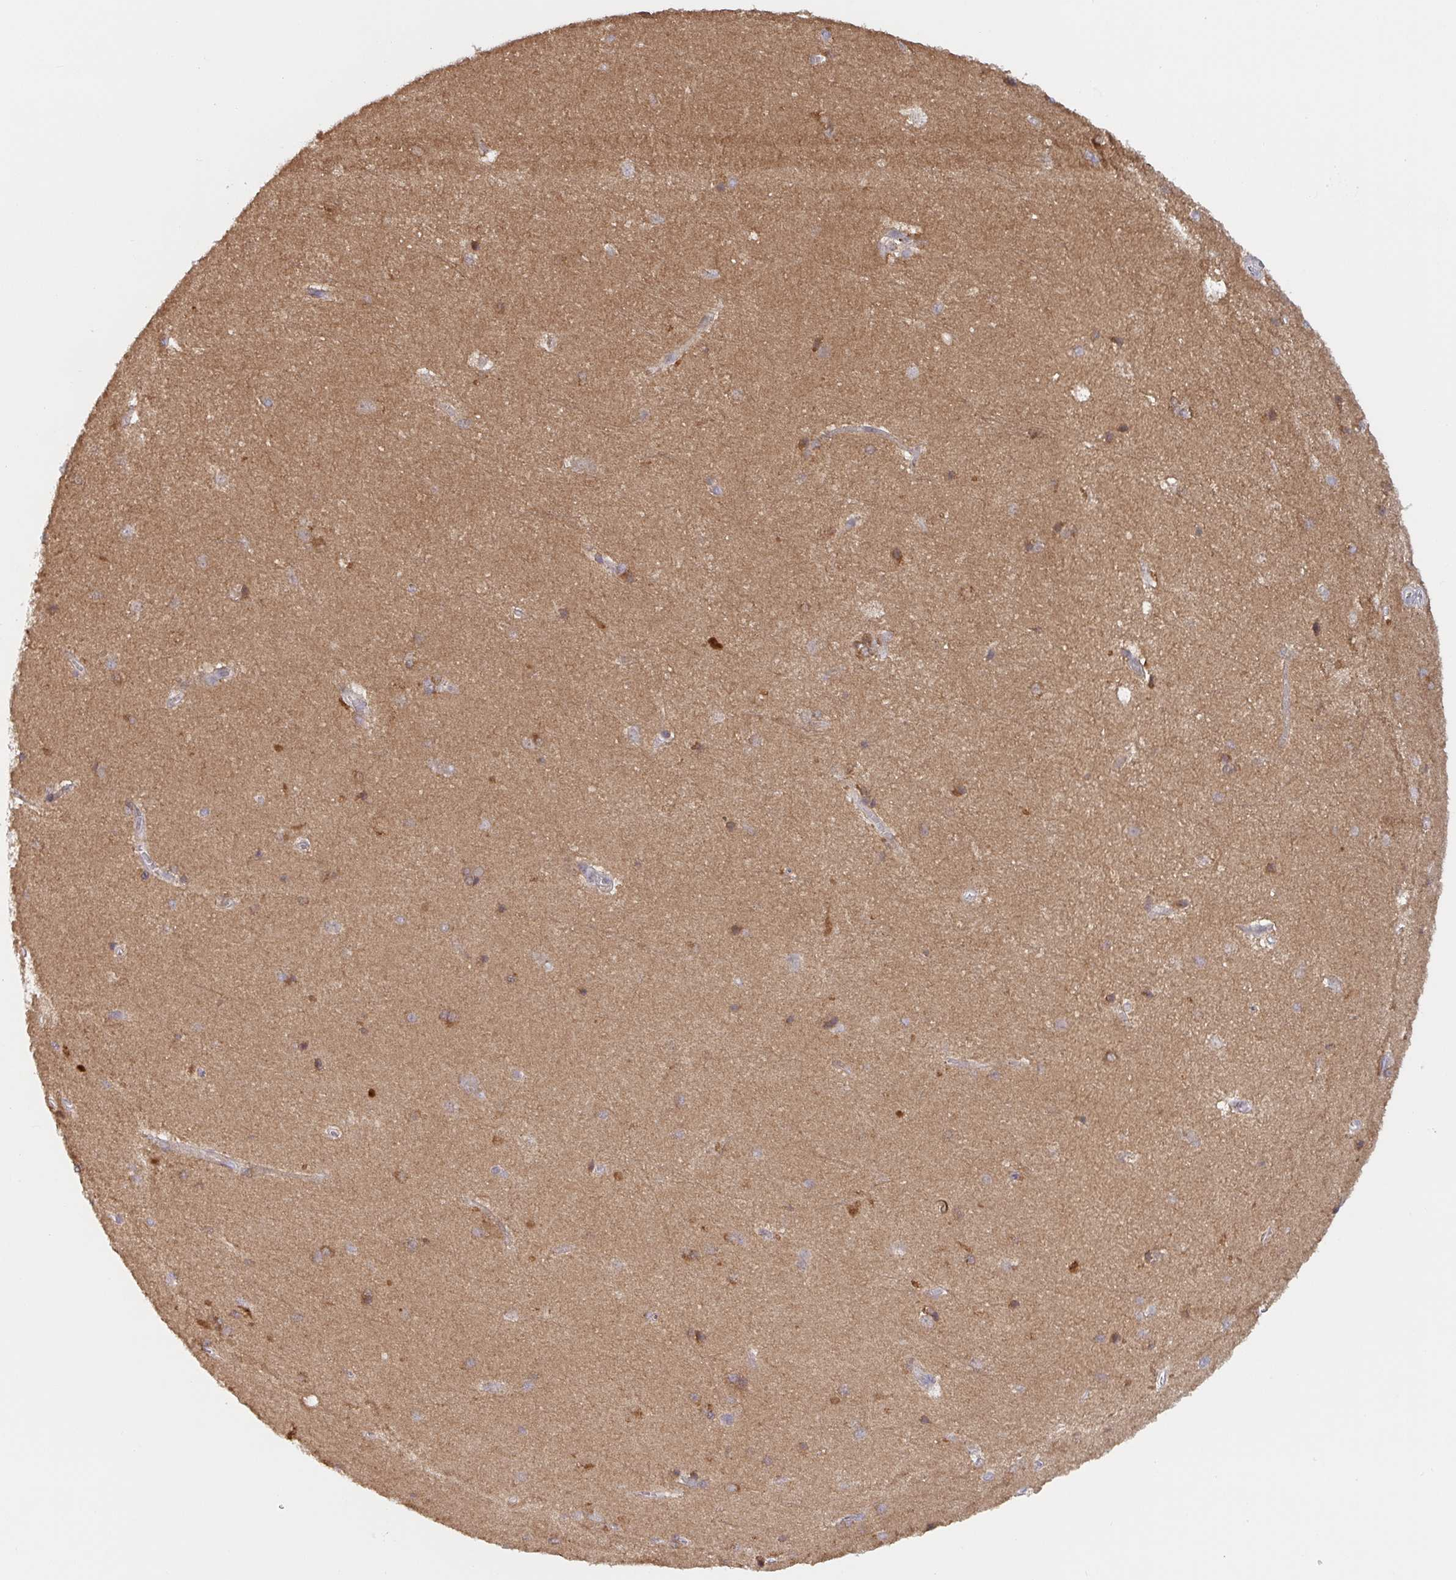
{"staining": {"intensity": "moderate", "quantity": "25%-75%", "location": "cytoplasmic/membranous"}, "tissue": "hippocampus", "cell_type": "Glial cells", "image_type": "normal", "snomed": [{"axis": "morphology", "description": "Normal tissue, NOS"}, {"axis": "topography", "description": "Cerebral cortex"}, {"axis": "topography", "description": "Hippocampus"}], "caption": "Protein expression by immunohistochemistry (IHC) reveals moderate cytoplasmic/membranous positivity in about 25%-75% of glial cells in unremarkable hippocampus. The protein of interest is shown in brown color, while the nuclei are stained blue.", "gene": "DCST1", "patient": {"sex": "female", "age": 19}}